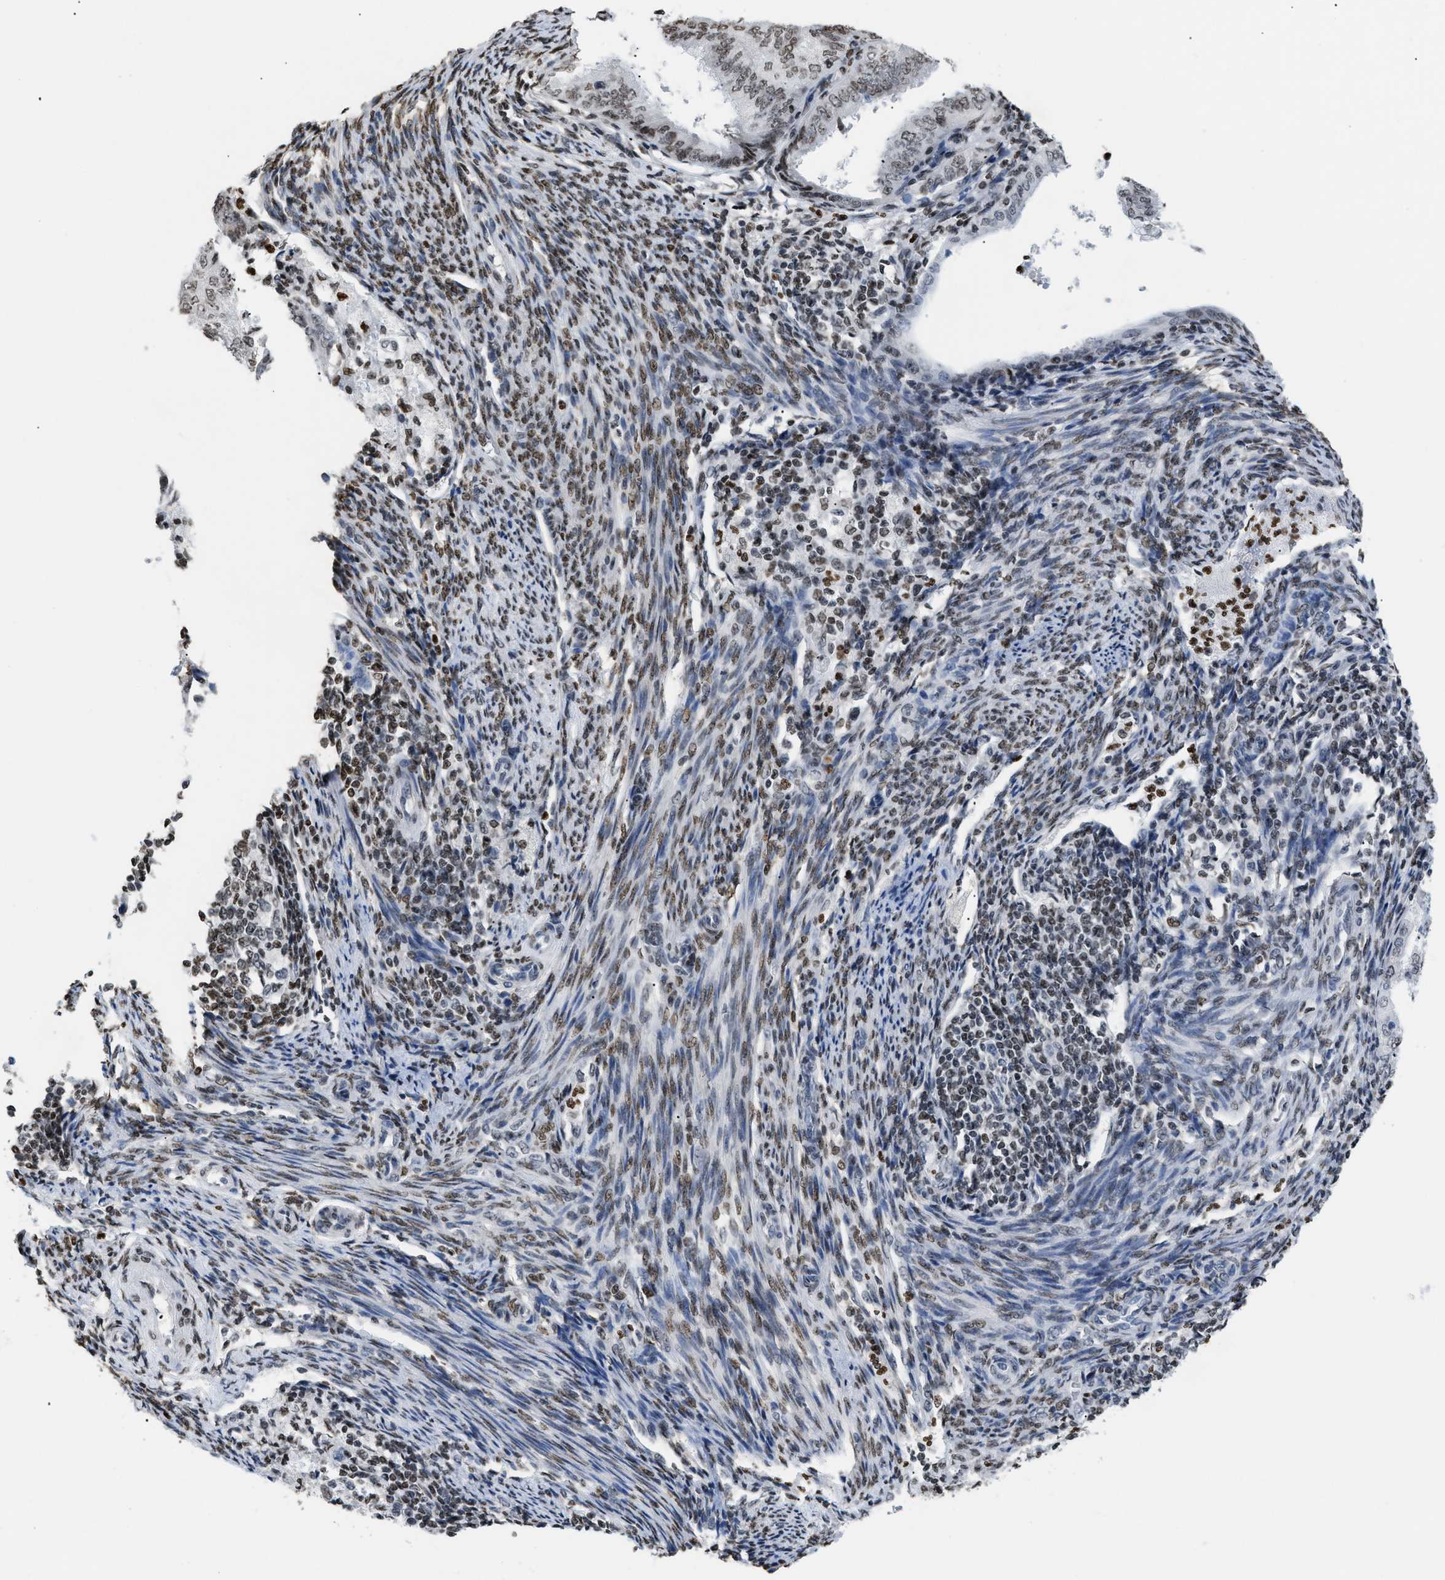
{"staining": {"intensity": "moderate", "quantity": ">75%", "location": "nuclear"}, "tissue": "endometrial cancer", "cell_type": "Tumor cells", "image_type": "cancer", "snomed": [{"axis": "morphology", "description": "Adenocarcinoma, NOS"}, {"axis": "topography", "description": "Endometrium"}], "caption": "Immunohistochemical staining of adenocarcinoma (endometrial) demonstrates medium levels of moderate nuclear protein staining in approximately >75% of tumor cells.", "gene": "HMGN2", "patient": {"sex": "female", "age": 58}}